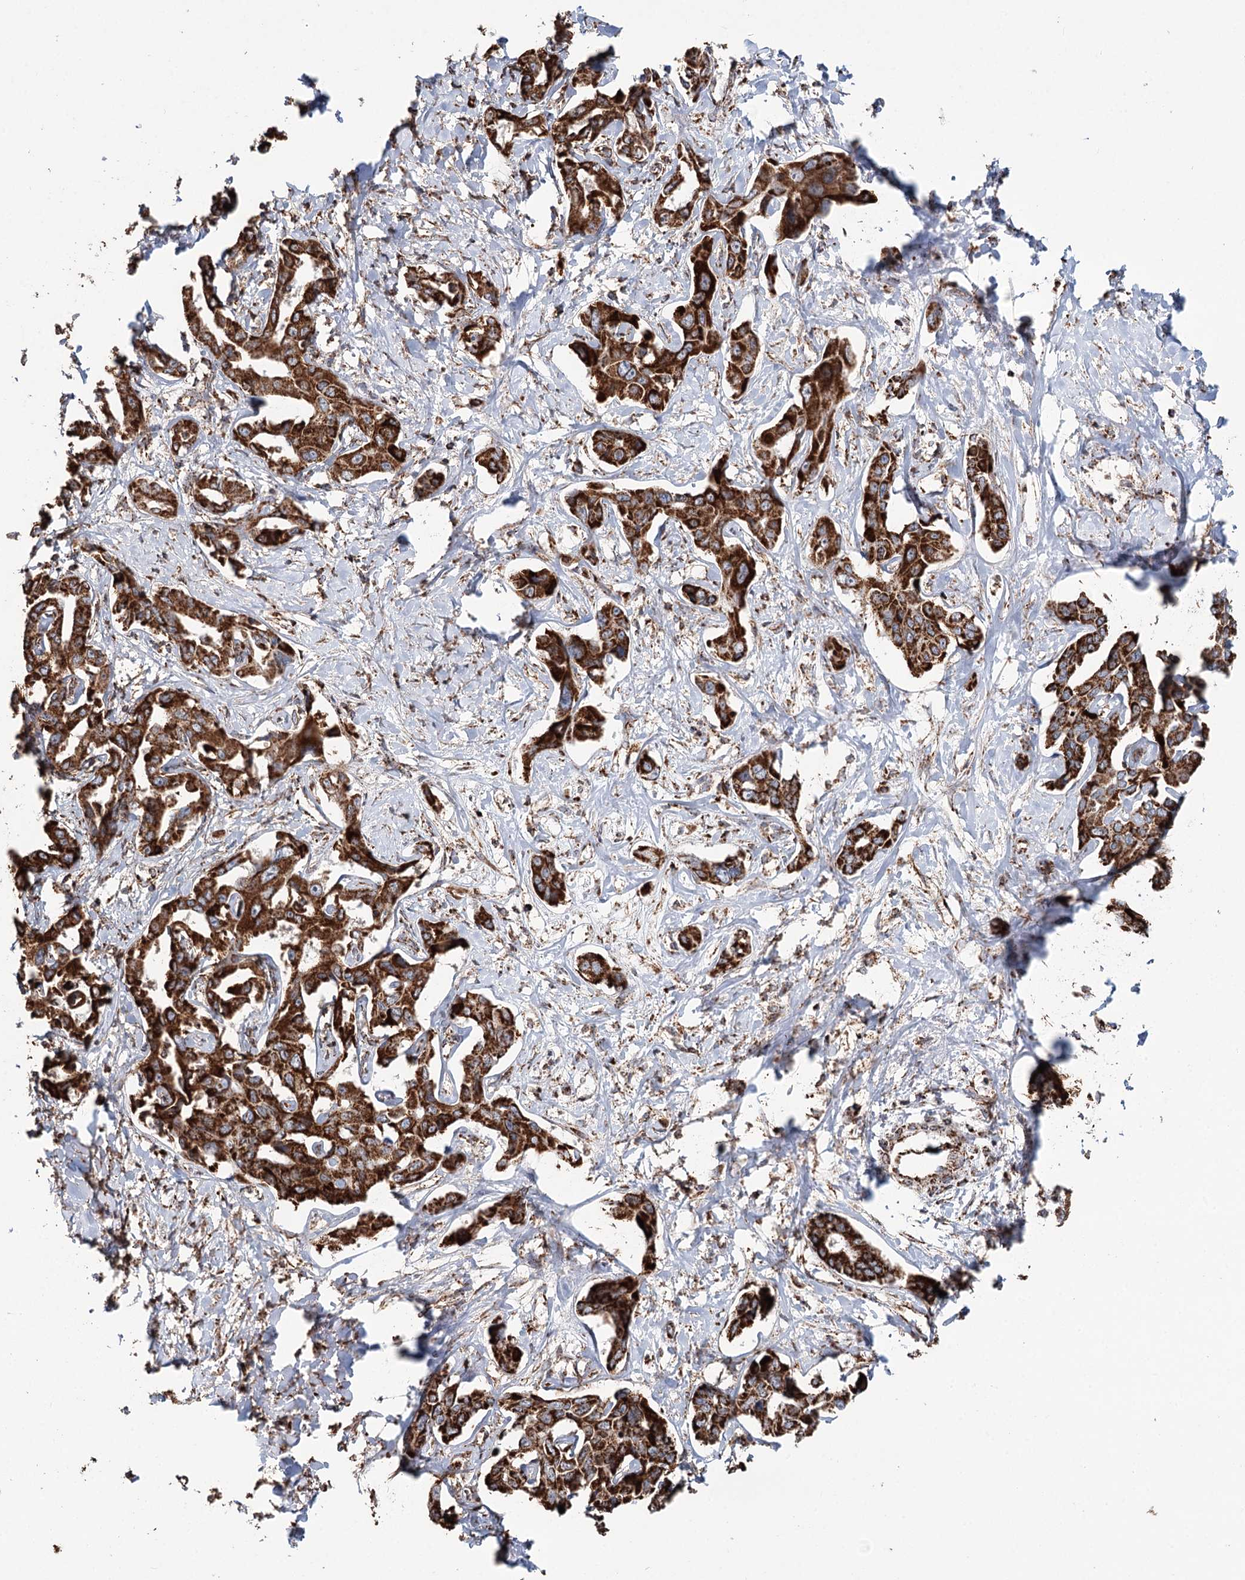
{"staining": {"intensity": "strong", "quantity": ">75%", "location": "cytoplasmic/membranous"}, "tissue": "liver cancer", "cell_type": "Tumor cells", "image_type": "cancer", "snomed": [{"axis": "morphology", "description": "Cholangiocarcinoma"}, {"axis": "topography", "description": "Liver"}], "caption": "Liver cancer (cholangiocarcinoma) stained with a brown dye displays strong cytoplasmic/membranous positive positivity in about >75% of tumor cells.", "gene": "APH1A", "patient": {"sex": "male", "age": 59}}